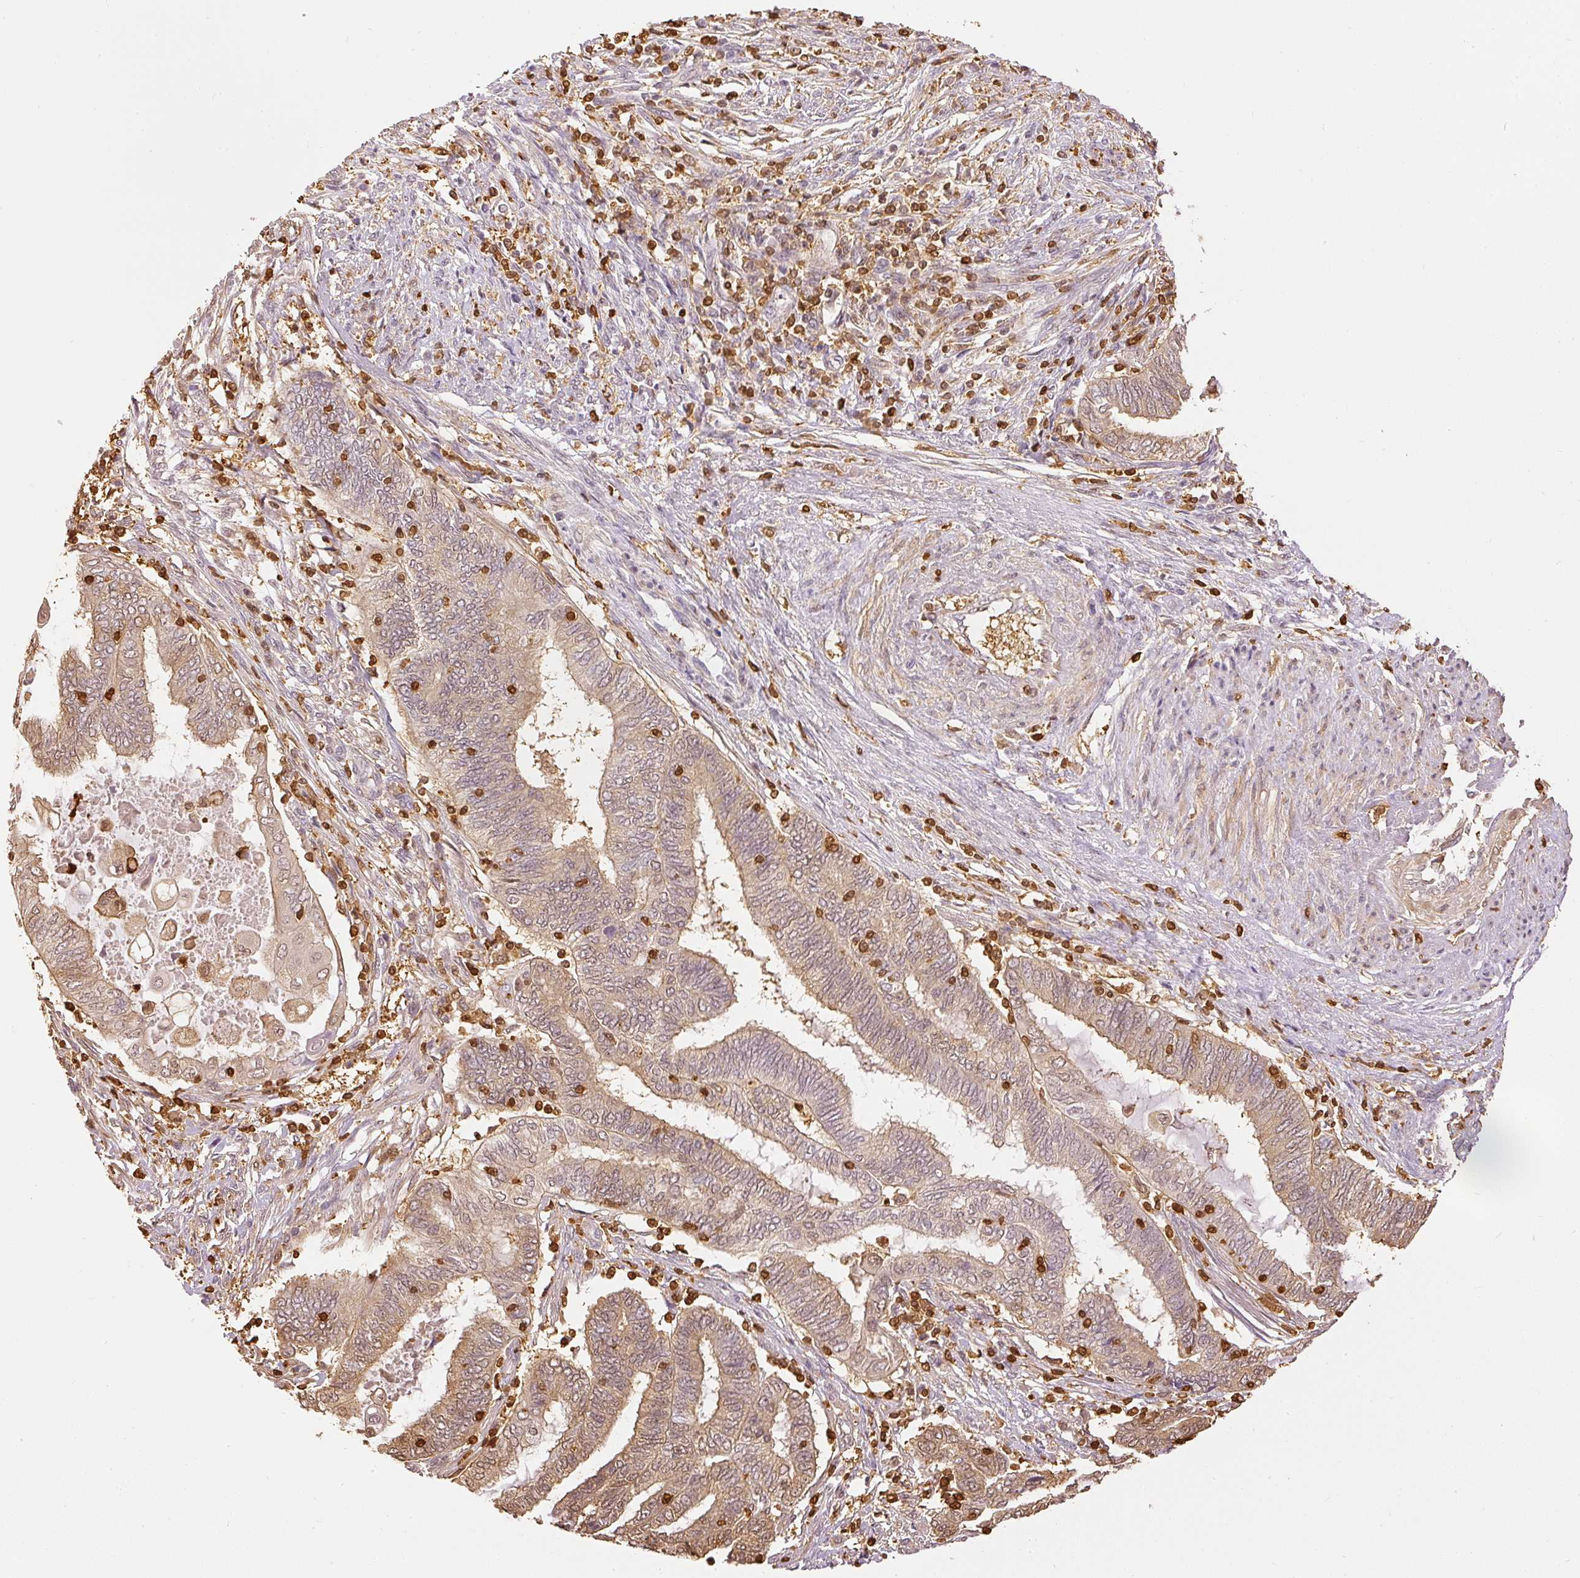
{"staining": {"intensity": "weak", "quantity": "25%-75%", "location": "cytoplasmic/membranous,nuclear"}, "tissue": "endometrial cancer", "cell_type": "Tumor cells", "image_type": "cancer", "snomed": [{"axis": "morphology", "description": "Adenocarcinoma, NOS"}, {"axis": "topography", "description": "Uterus"}, {"axis": "topography", "description": "Endometrium"}], "caption": "IHC (DAB) staining of adenocarcinoma (endometrial) reveals weak cytoplasmic/membranous and nuclear protein positivity in approximately 25%-75% of tumor cells.", "gene": "PFN1", "patient": {"sex": "female", "age": 70}}